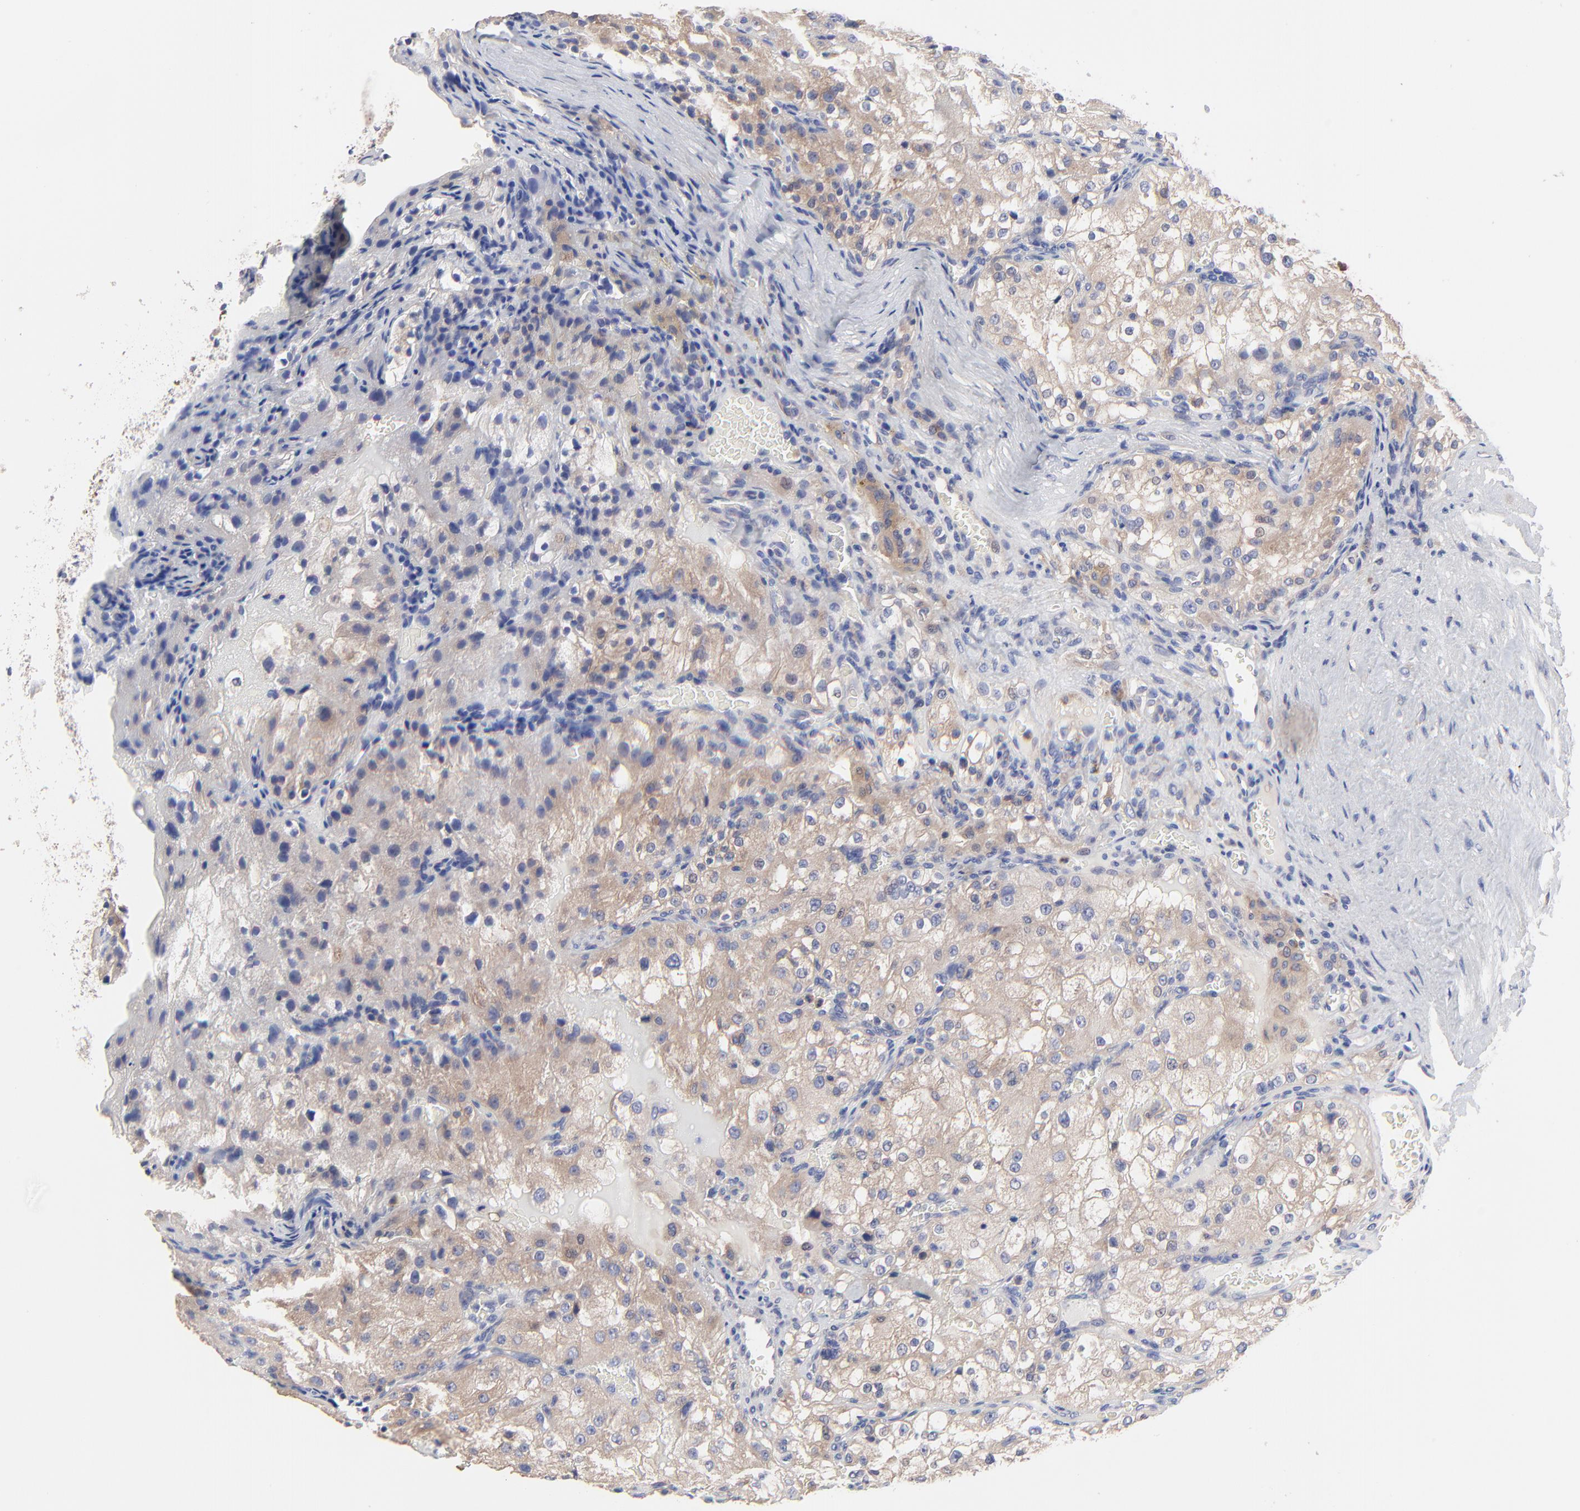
{"staining": {"intensity": "moderate", "quantity": ">75%", "location": "cytoplasmic/membranous"}, "tissue": "renal cancer", "cell_type": "Tumor cells", "image_type": "cancer", "snomed": [{"axis": "morphology", "description": "Adenocarcinoma, NOS"}, {"axis": "topography", "description": "Kidney"}], "caption": "Moderate cytoplasmic/membranous expression for a protein is appreciated in approximately >75% of tumor cells of renal cancer (adenocarcinoma) using IHC.", "gene": "PPFIBP2", "patient": {"sex": "female", "age": 74}}